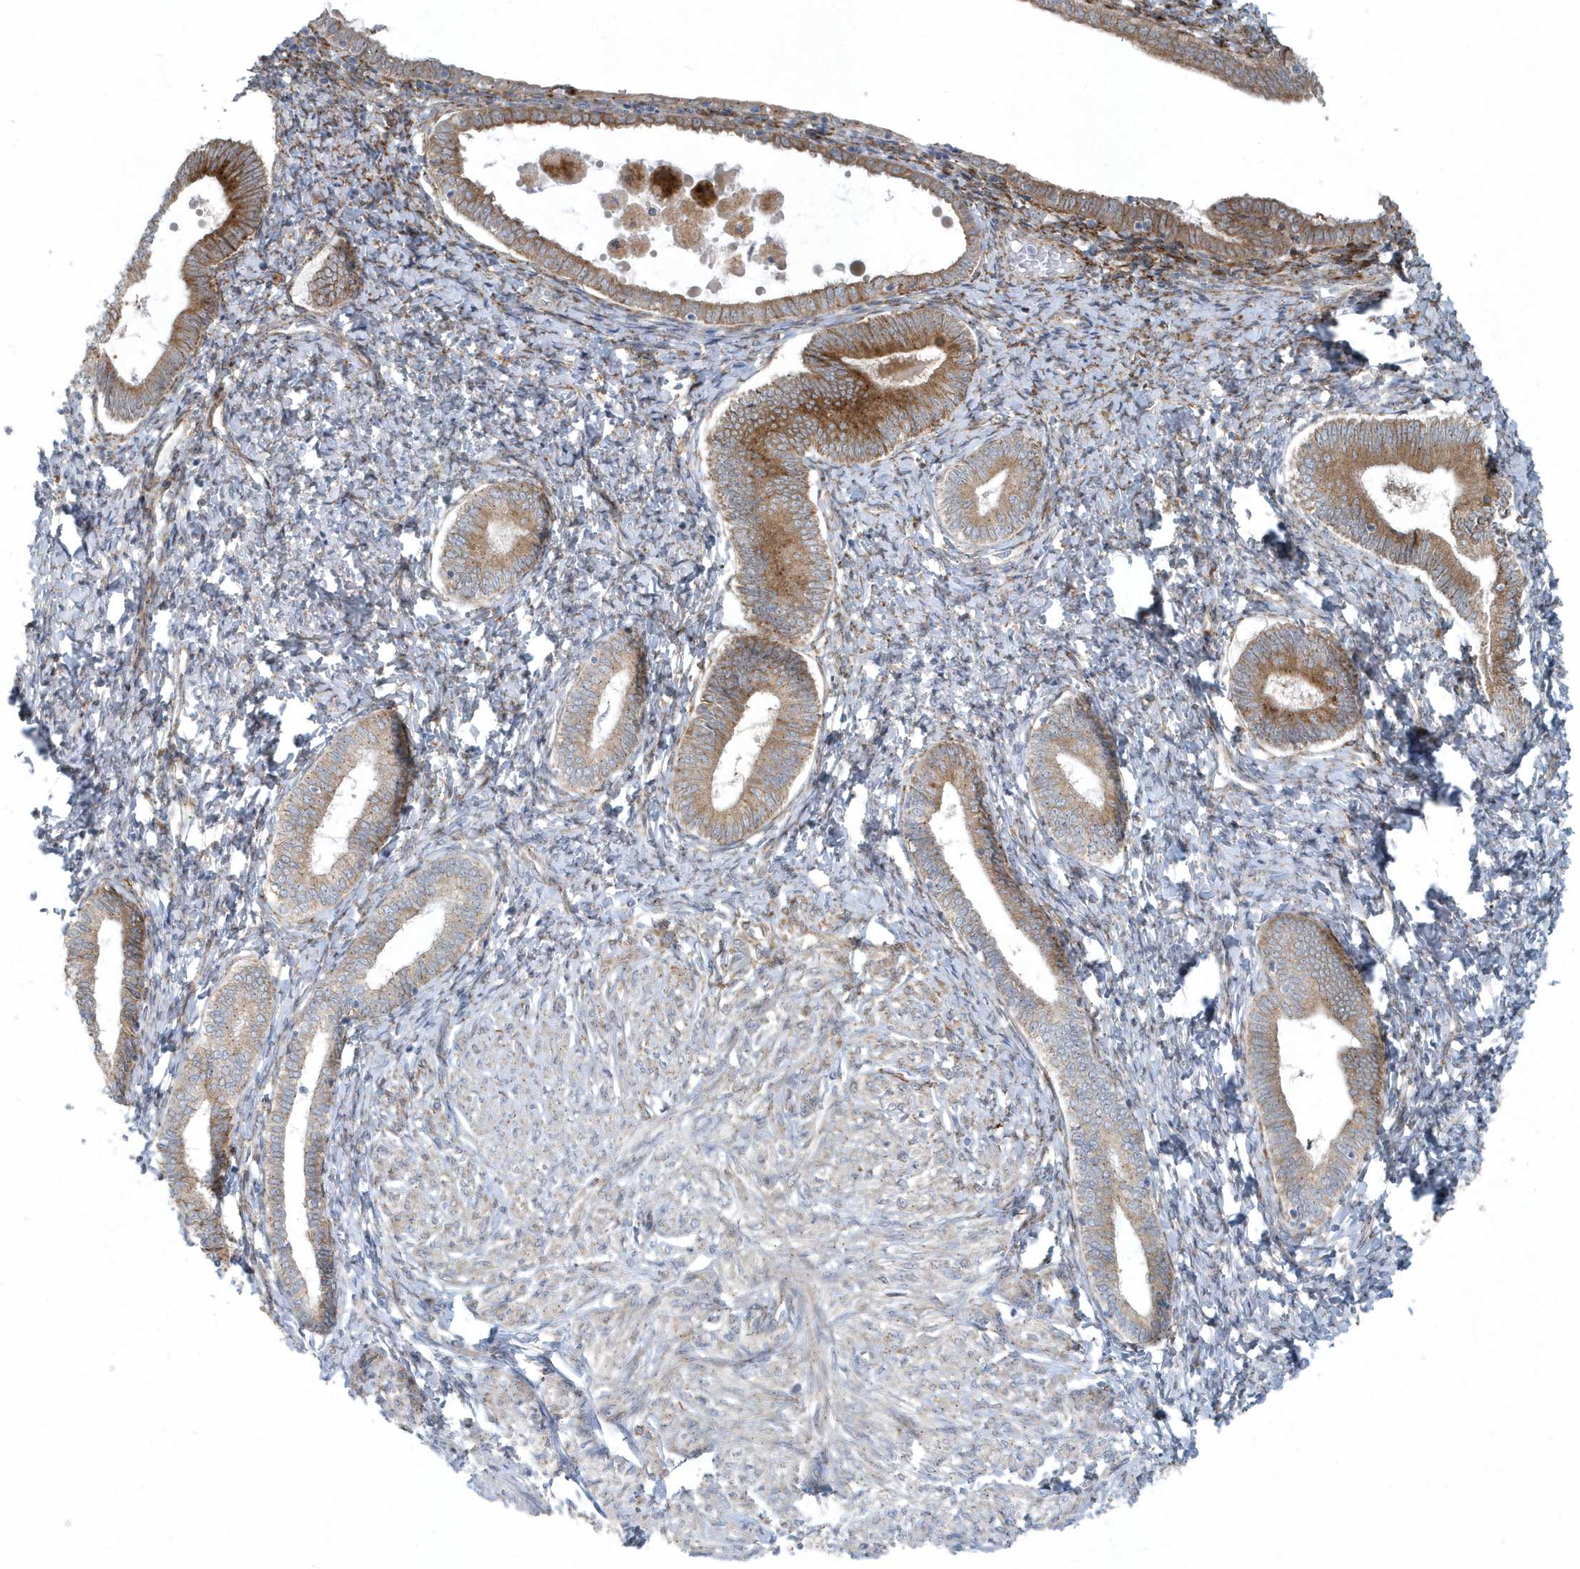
{"staining": {"intensity": "moderate", "quantity": "<25%", "location": "cytoplasmic/membranous"}, "tissue": "endometrium", "cell_type": "Cells in endometrial stroma", "image_type": "normal", "snomed": [{"axis": "morphology", "description": "Normal tissue, NOS"}, {"axis": "topography", "description": "Endometrium"}], "caption": "This histopathology image exhibits normal endometrium stained with immunohistochemistry (IHC) to label a protein in brown. The cytoplasmic/membranous of cells in endometrial stroma show moderate positivity for the protein. Nuclei are counter-stained blue.", "gene": "FAM98A", "patient": {"sex": "female", "age": 72}}